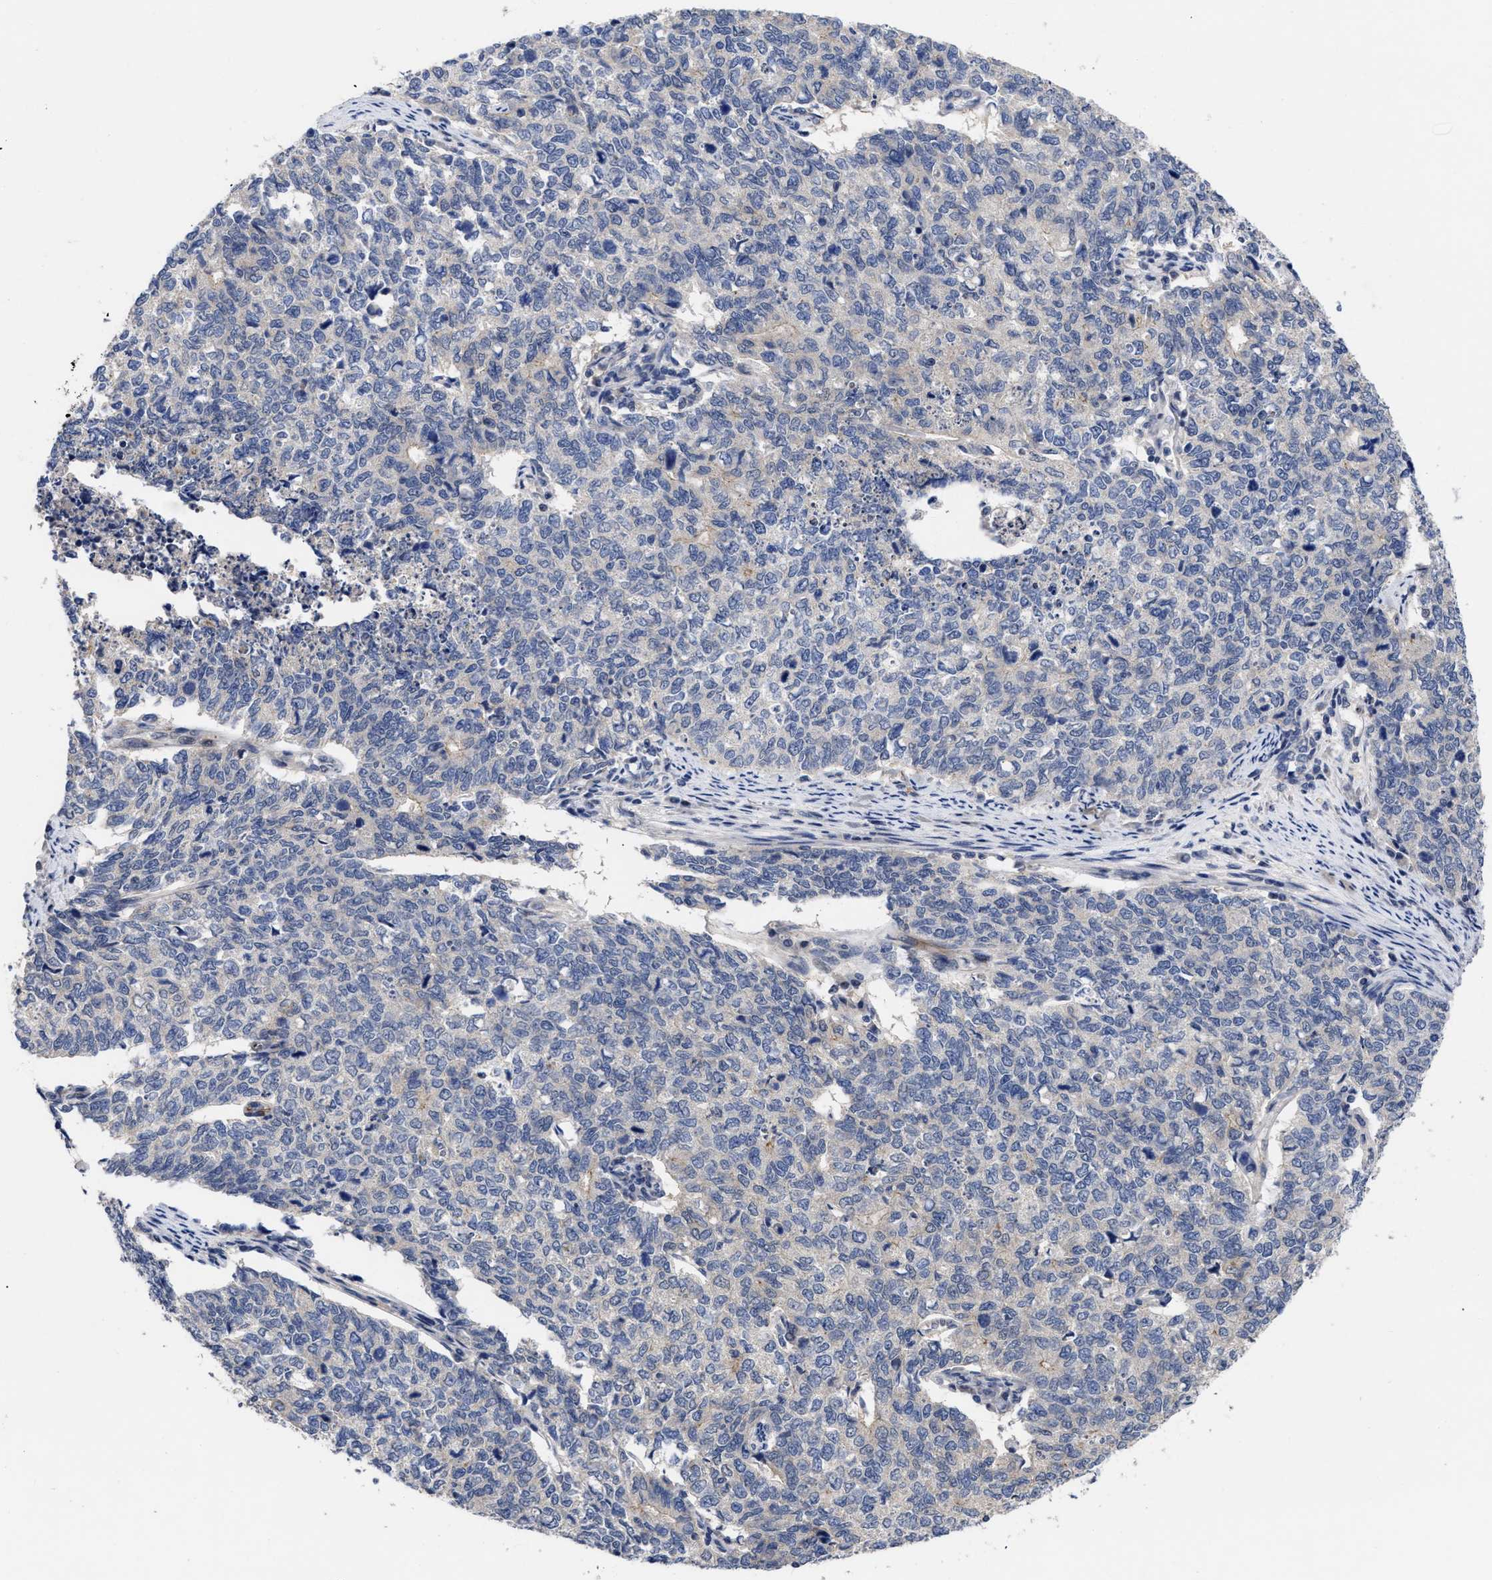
{"staining": {"intensity": "negative", "quantity": "none", "location": "none"}, "tissue": "cervical cancer", "cell_type": "Tumor cells", "image_type": "cancer", "snomed": [{"axis": "morphology", "description": "Squamous cell carcinoma, NOS"}, {"axis": "topography", "description": "Cervix"}], "caption": "Immunohistochemistry (IHC) micrograph of neoplastic tissue: human squamous cell carcinoma (cervical) stained with DAB (3,3'-diaminobenzidine) reveals no significant protein positivity in tumor cells.", "gene": "CCN5", "patient": {"sex": "female", "age": 63}}